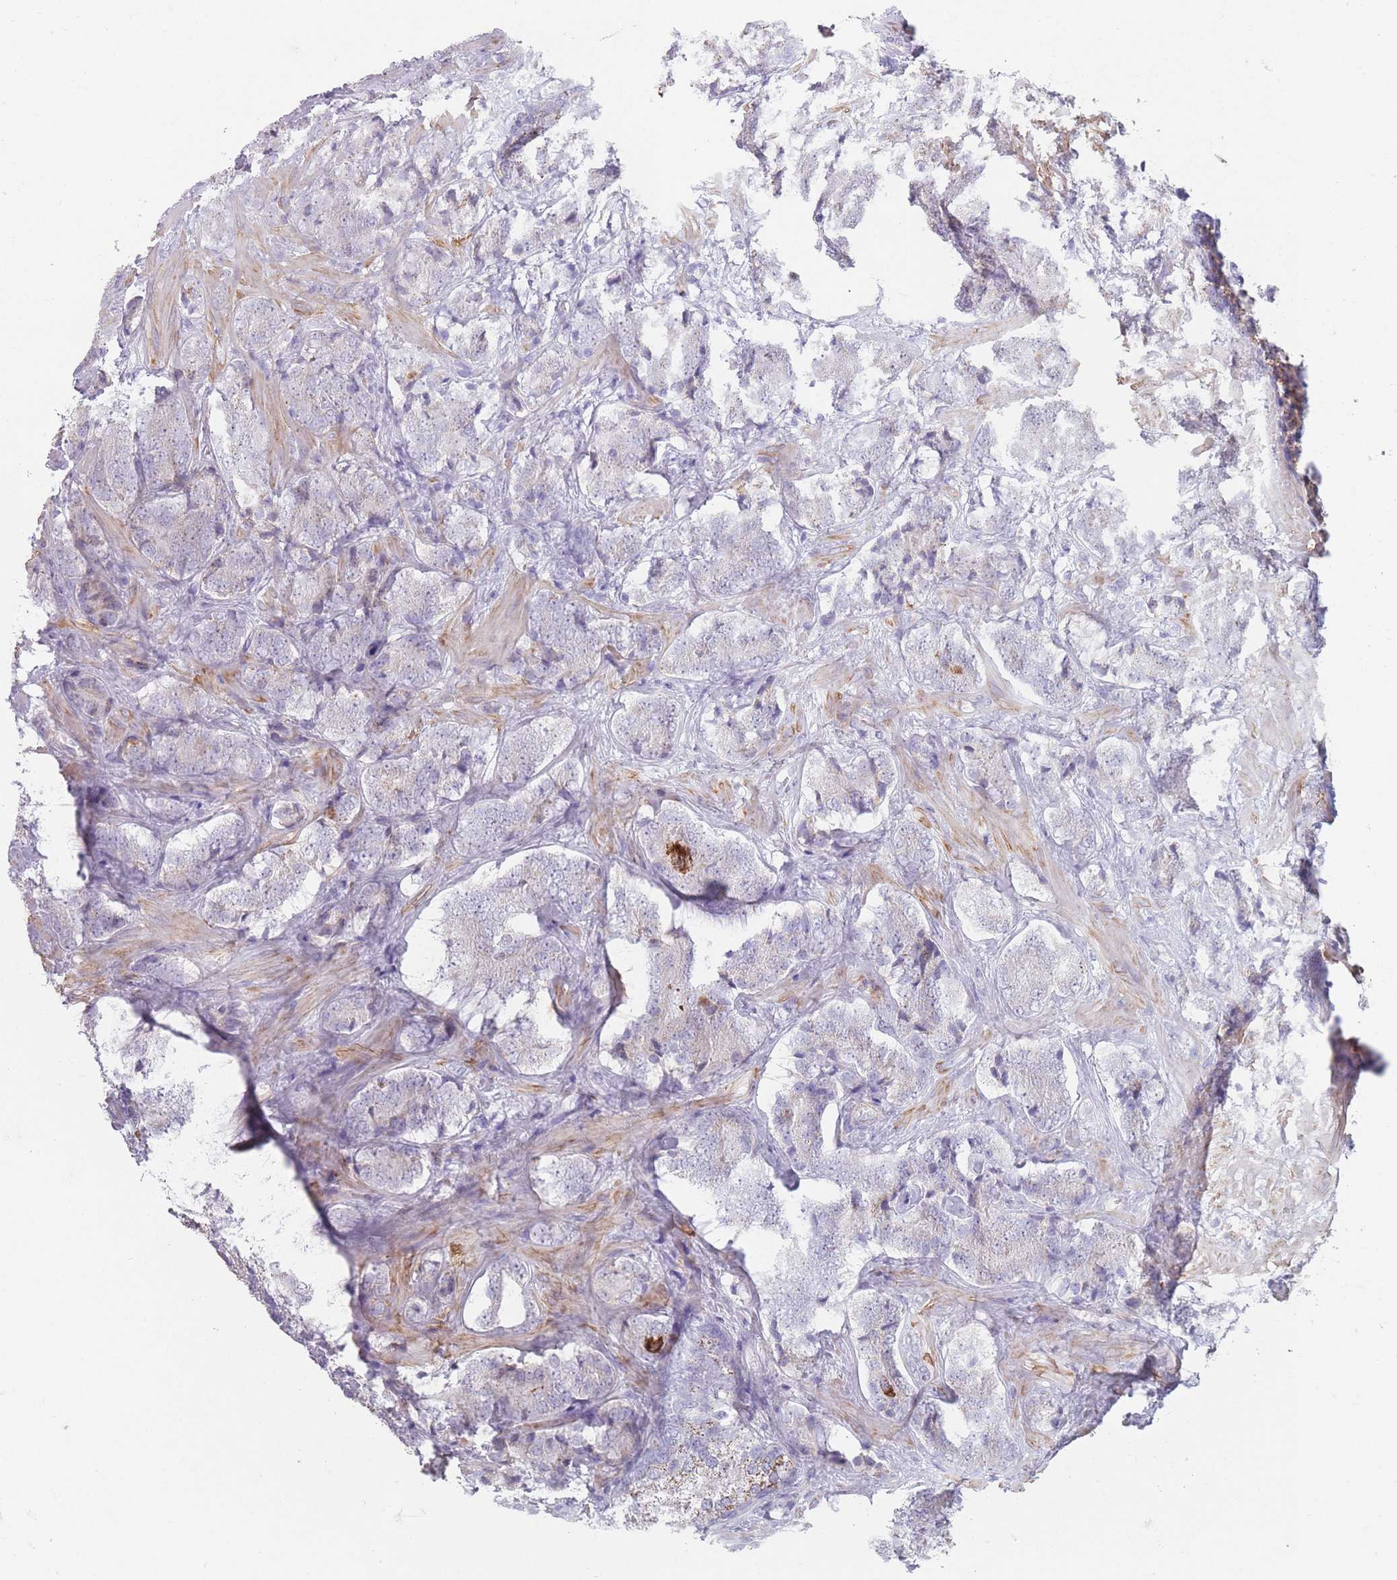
{"staining": {"intensity": "negative", "quantity": "none", "location": "none"}, "tissue": "prostate cancer", "cell_type": "Tumor cells", "image_type": "cancer", "snomed": [{"axis": "morphology", "description": "Adenocarcinoma, Low grade"}, {"axis": "topography", "description": "Prostate"}], "caption": "An IHC photomicrograph of low-grade adenocarcinoma (prostate) is shown. There is no staining in tumor cells of low-grade adenocarcinoma (prostate).", "gene": "RHBG", "patient": {"sex": "male", "age": 58}}